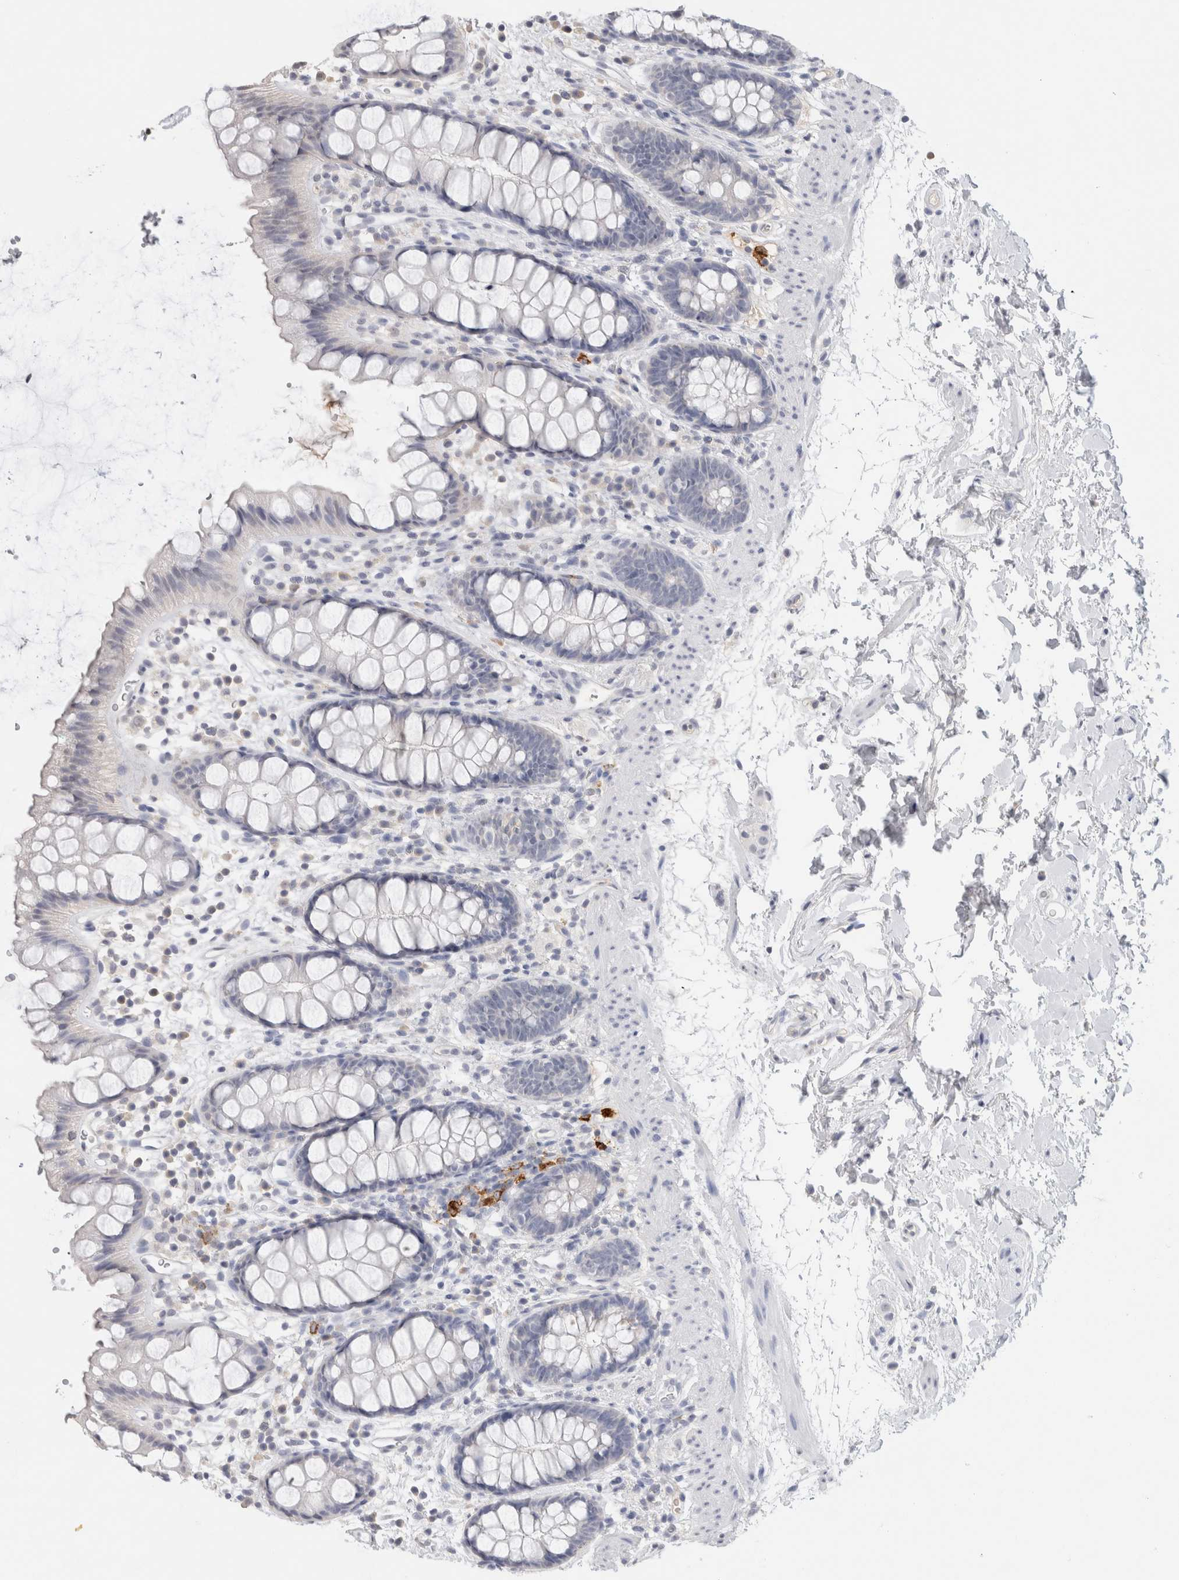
{"staining": {"intensity": "negative", "quantity": "none", "location": "none"}, "tissue": "rectum", "cell_type": "Glandular cells", "image_type": "normal", "snomed": [{"axis": "morphology", "description": "Normal tissue, NOS"}, {"axis": "topography", "description": "Rectum"}], "caption": "Normal rectum was stained to show a protein in brown. There is no significant staining in glandular cells. (Immunohistochemistry (ihc), brightfield microscopy, high magnification).", "gene": "LAMP3", "patient": {"sex": "female", "age": 65}}